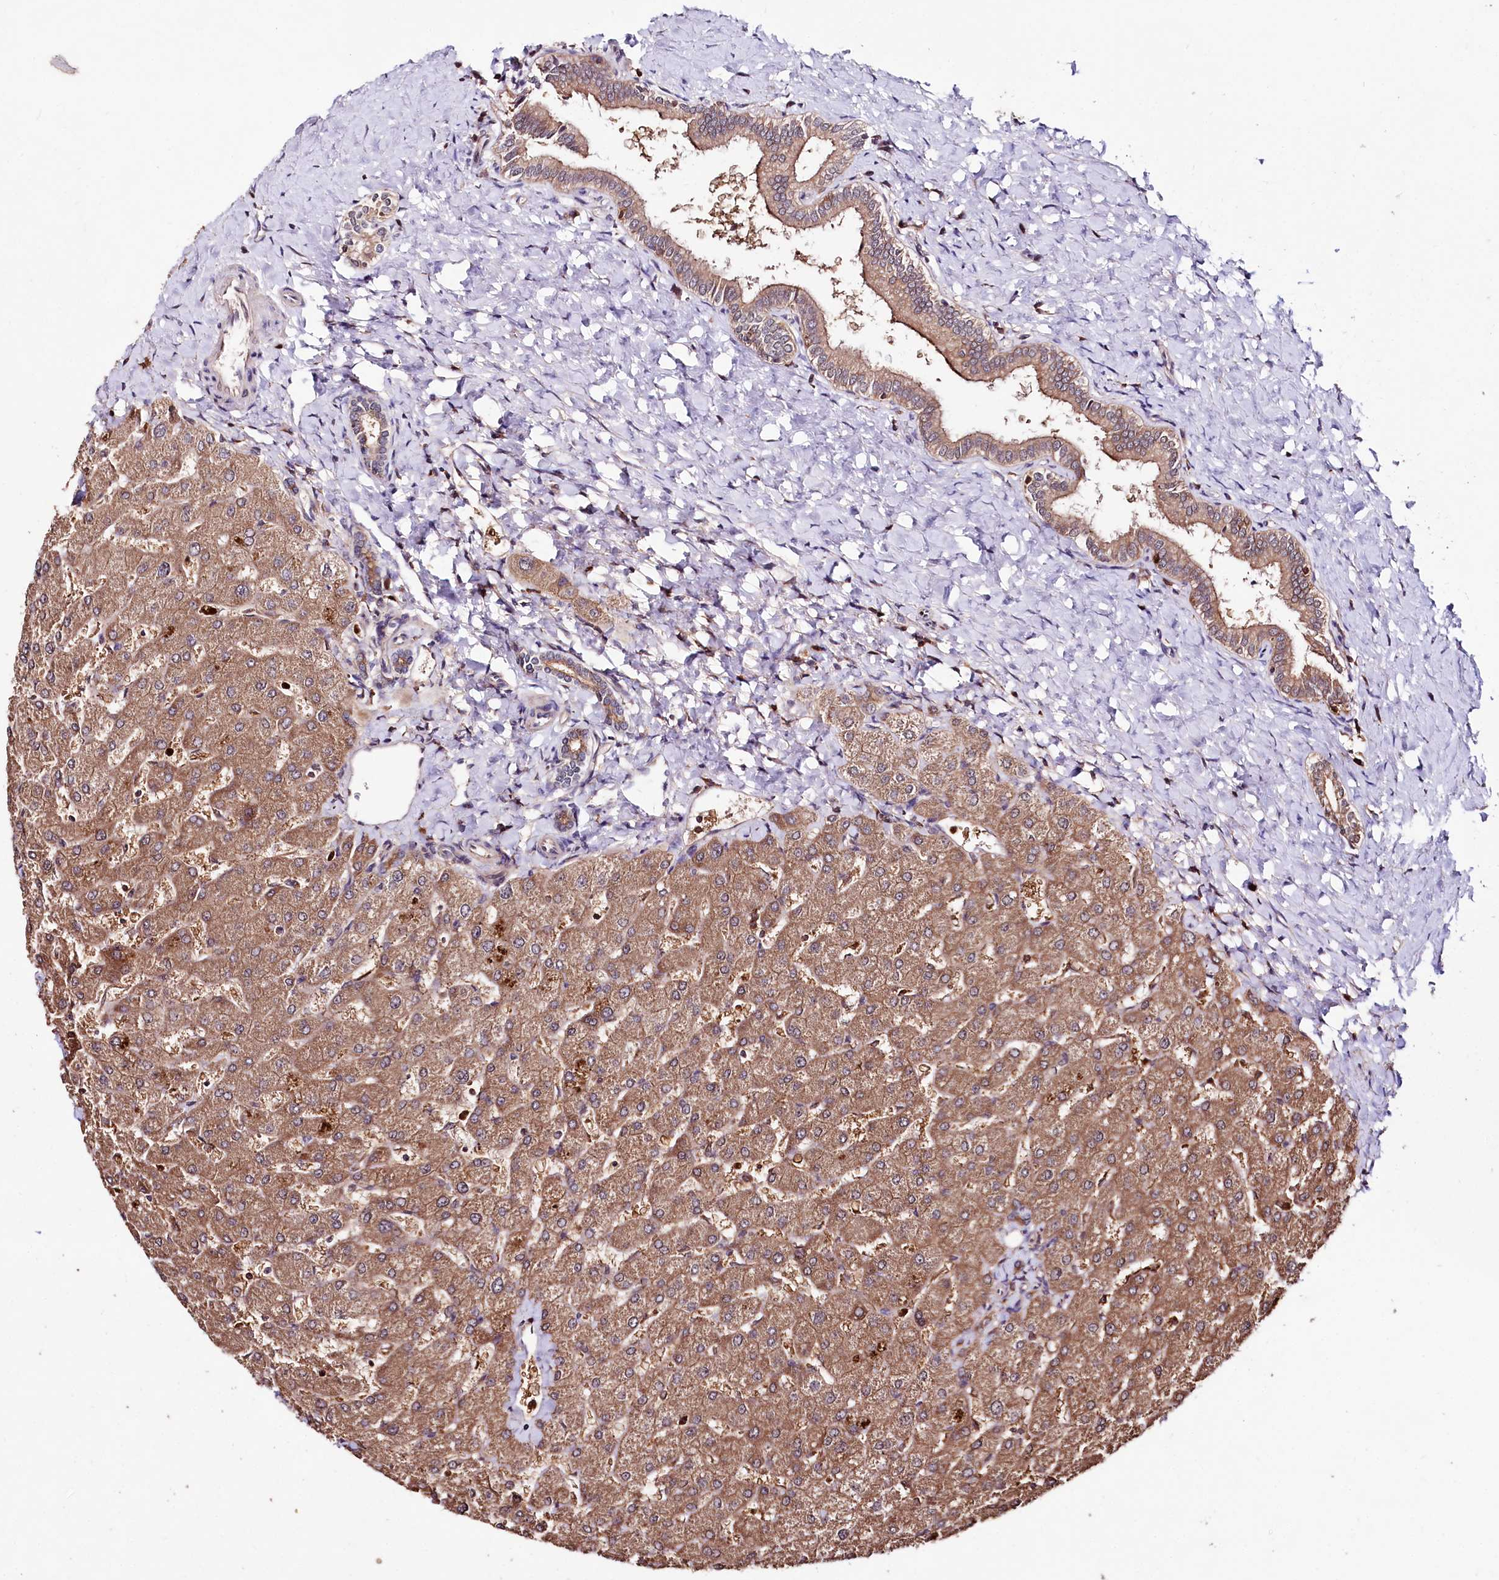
{"staining": {"intensity": "moderate", "quantity": ">75%", "location": "cytoplasmic/membranous"}, "tissue": "liver", "cell_type": "Cholangiocytes", "image_type": "normal", "snomed": [{"axis": "morphology", "description": "Normal tissue, NOS"}, {"axis": "topography", "description": "Liver"}], "caption": "A medium amount of moderate cytoplasmic/membranous expression is identified in approximately >75% of cholangiocytes in normal liver. (brown staining indicates protein expression, while blue staining denotes nuclei).", "gene": "KLRB1", "patient": {"sex": "male", "age": 55}}